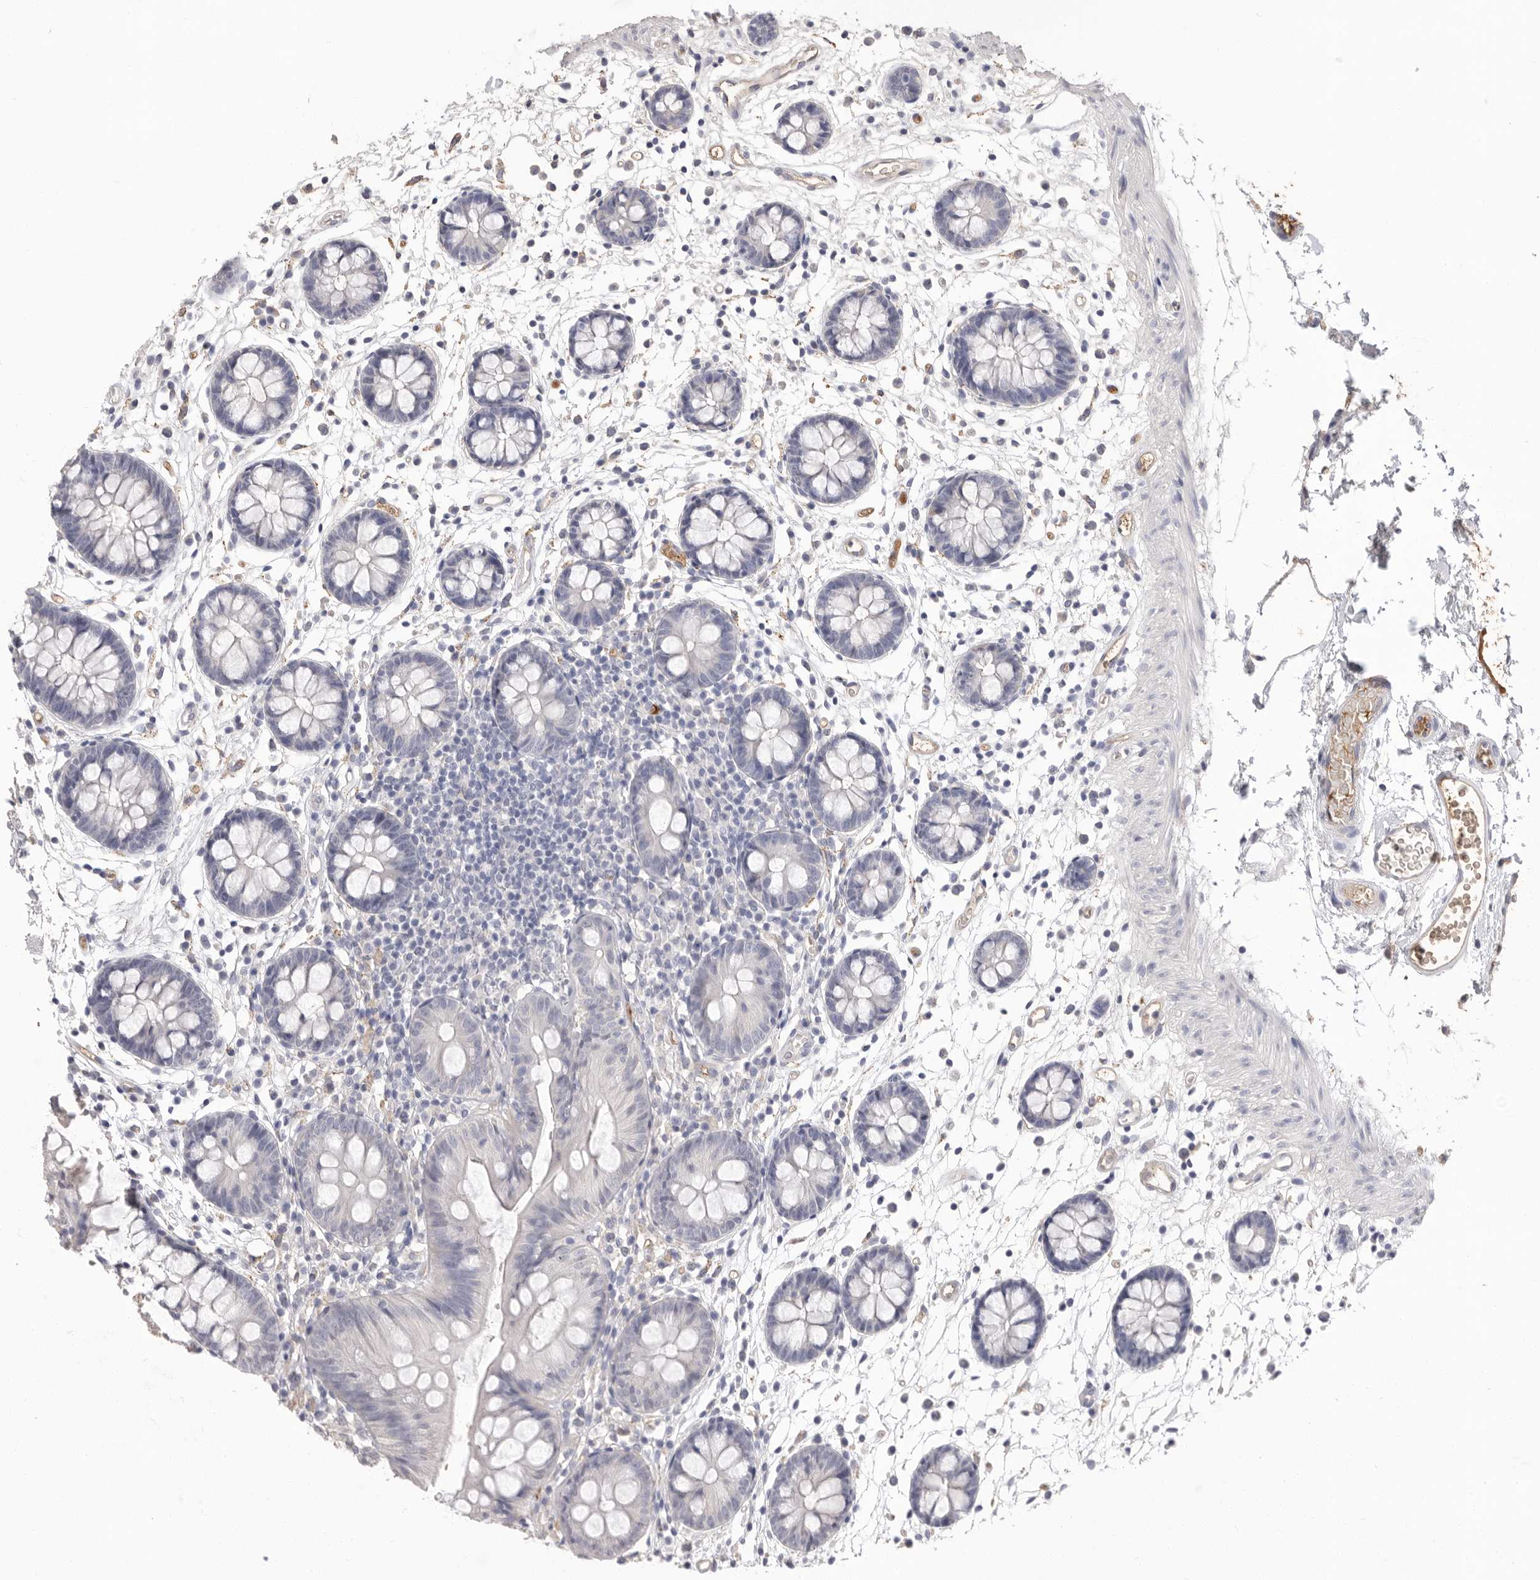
{"staining": {"intensity": "weak", "quantity": ">75%", "location": "cytoplasmic/membranous"}, "tissue": "colon", "cell_type": "Endothelial cells", "image_type": "normal", "snomed": [{"axis": "morphology", "description": "Normal tissue, NOS"}, {"axis": "topography", "description": "Colon"}], "caption": "Immunohistochemistry (DAB (3,3'-diaminobenzidine)) staining of unremarkable colon displays weak cytoplasmic/membranous protein staining in about >75% of endothelial cells.", "gene": "APOA2", "patient": {"sex": "male", "age": 56}}